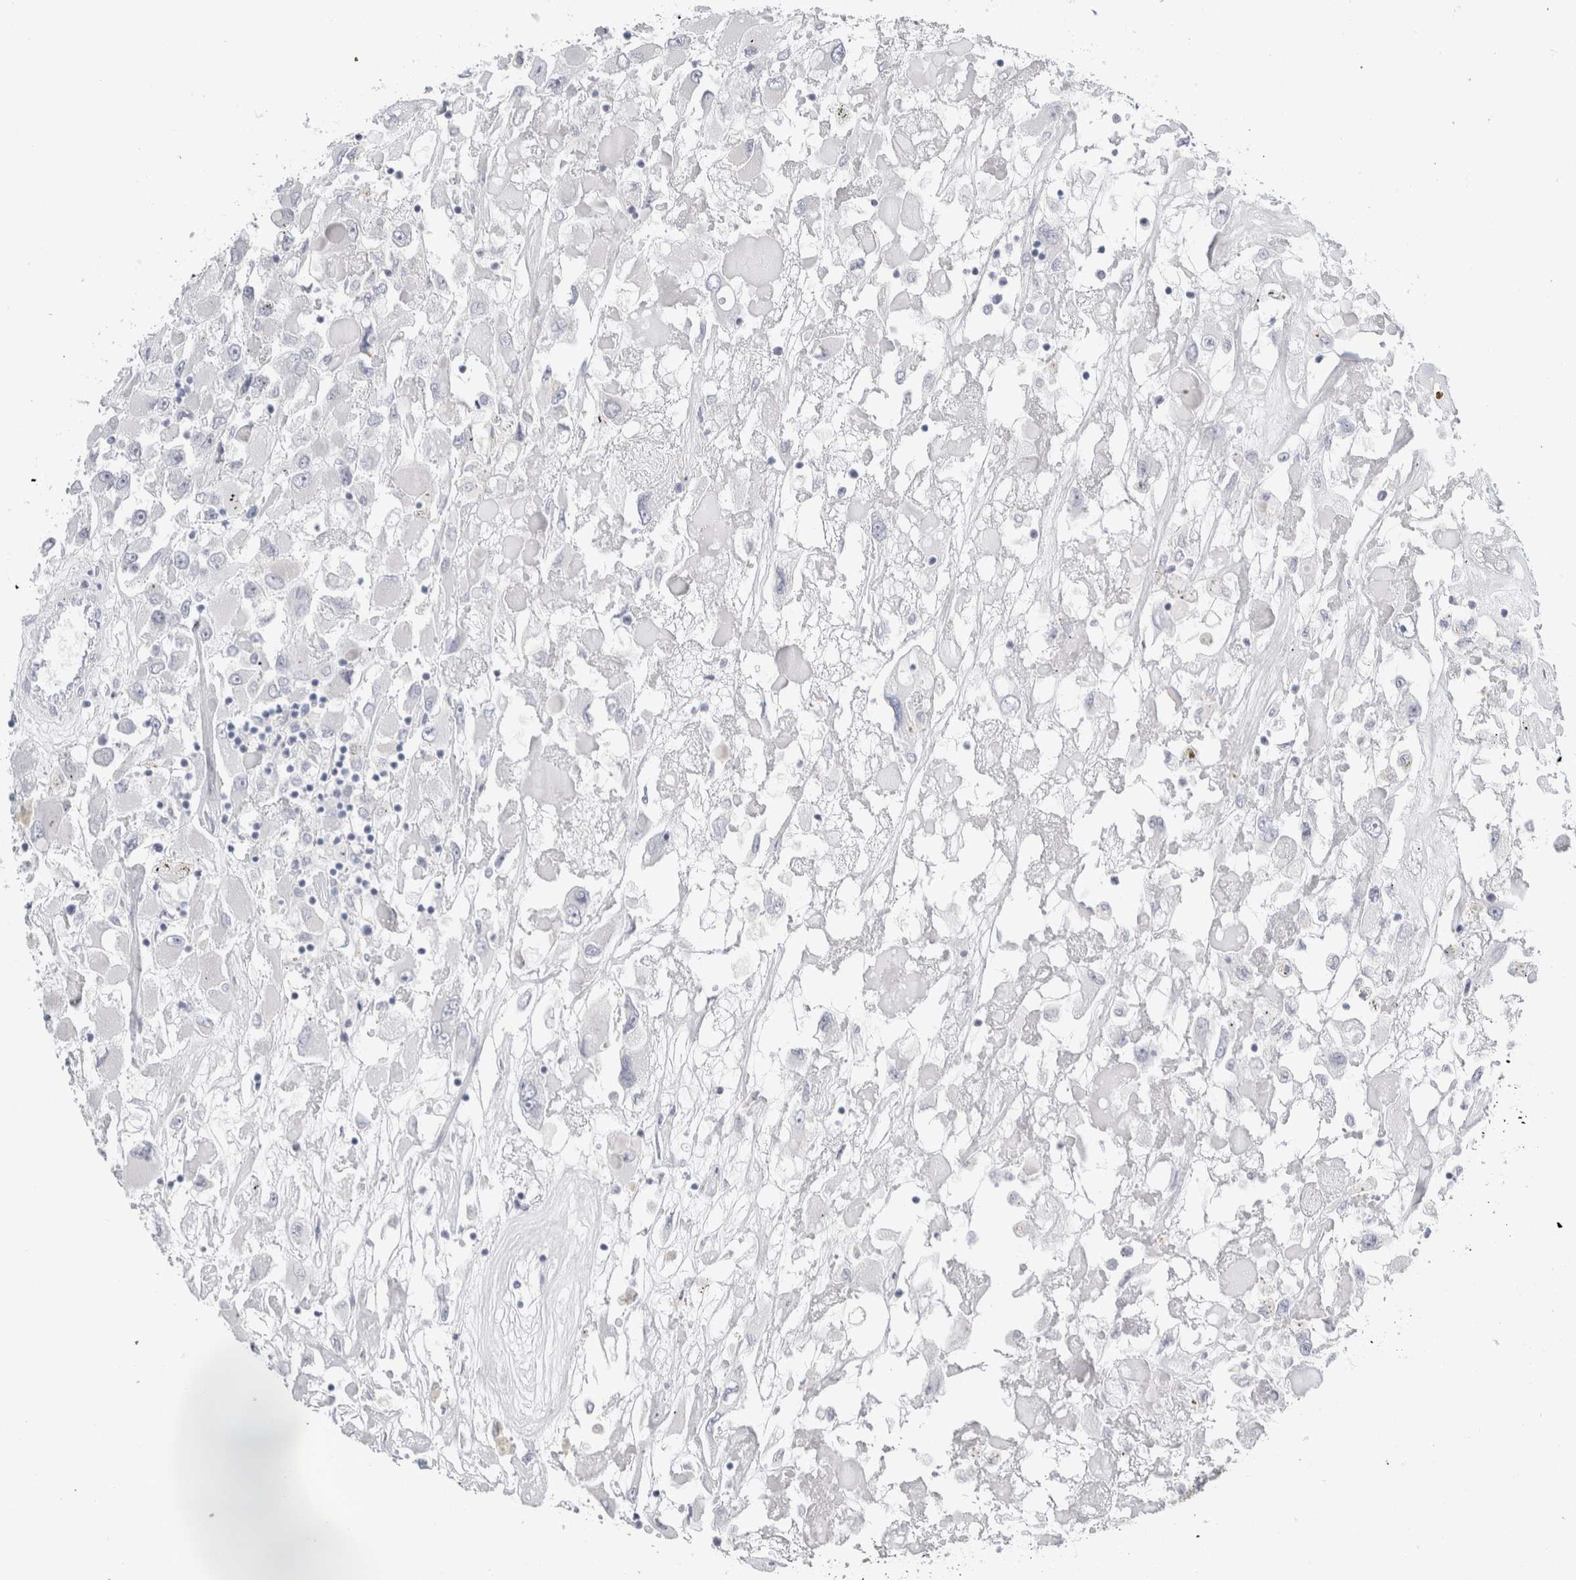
{"staining": {"intensity": "negative", "quantity": "none", "location": "none"}, "tissue": "renal cancer", "cell_type": "Tumor cells", "image_type": "cancer", "snomed": [{"axis": "morphology", "description": "Adenocarcinoma, NOS"}, {"axis": "topography", "description": "Kidney"}], "caption": "The photomicrograph reveals no staining of tumor cells in adenocarcinoma (renal).", "gene": "RPH3AL", "patient": {"sex": "female", "age": 52}}